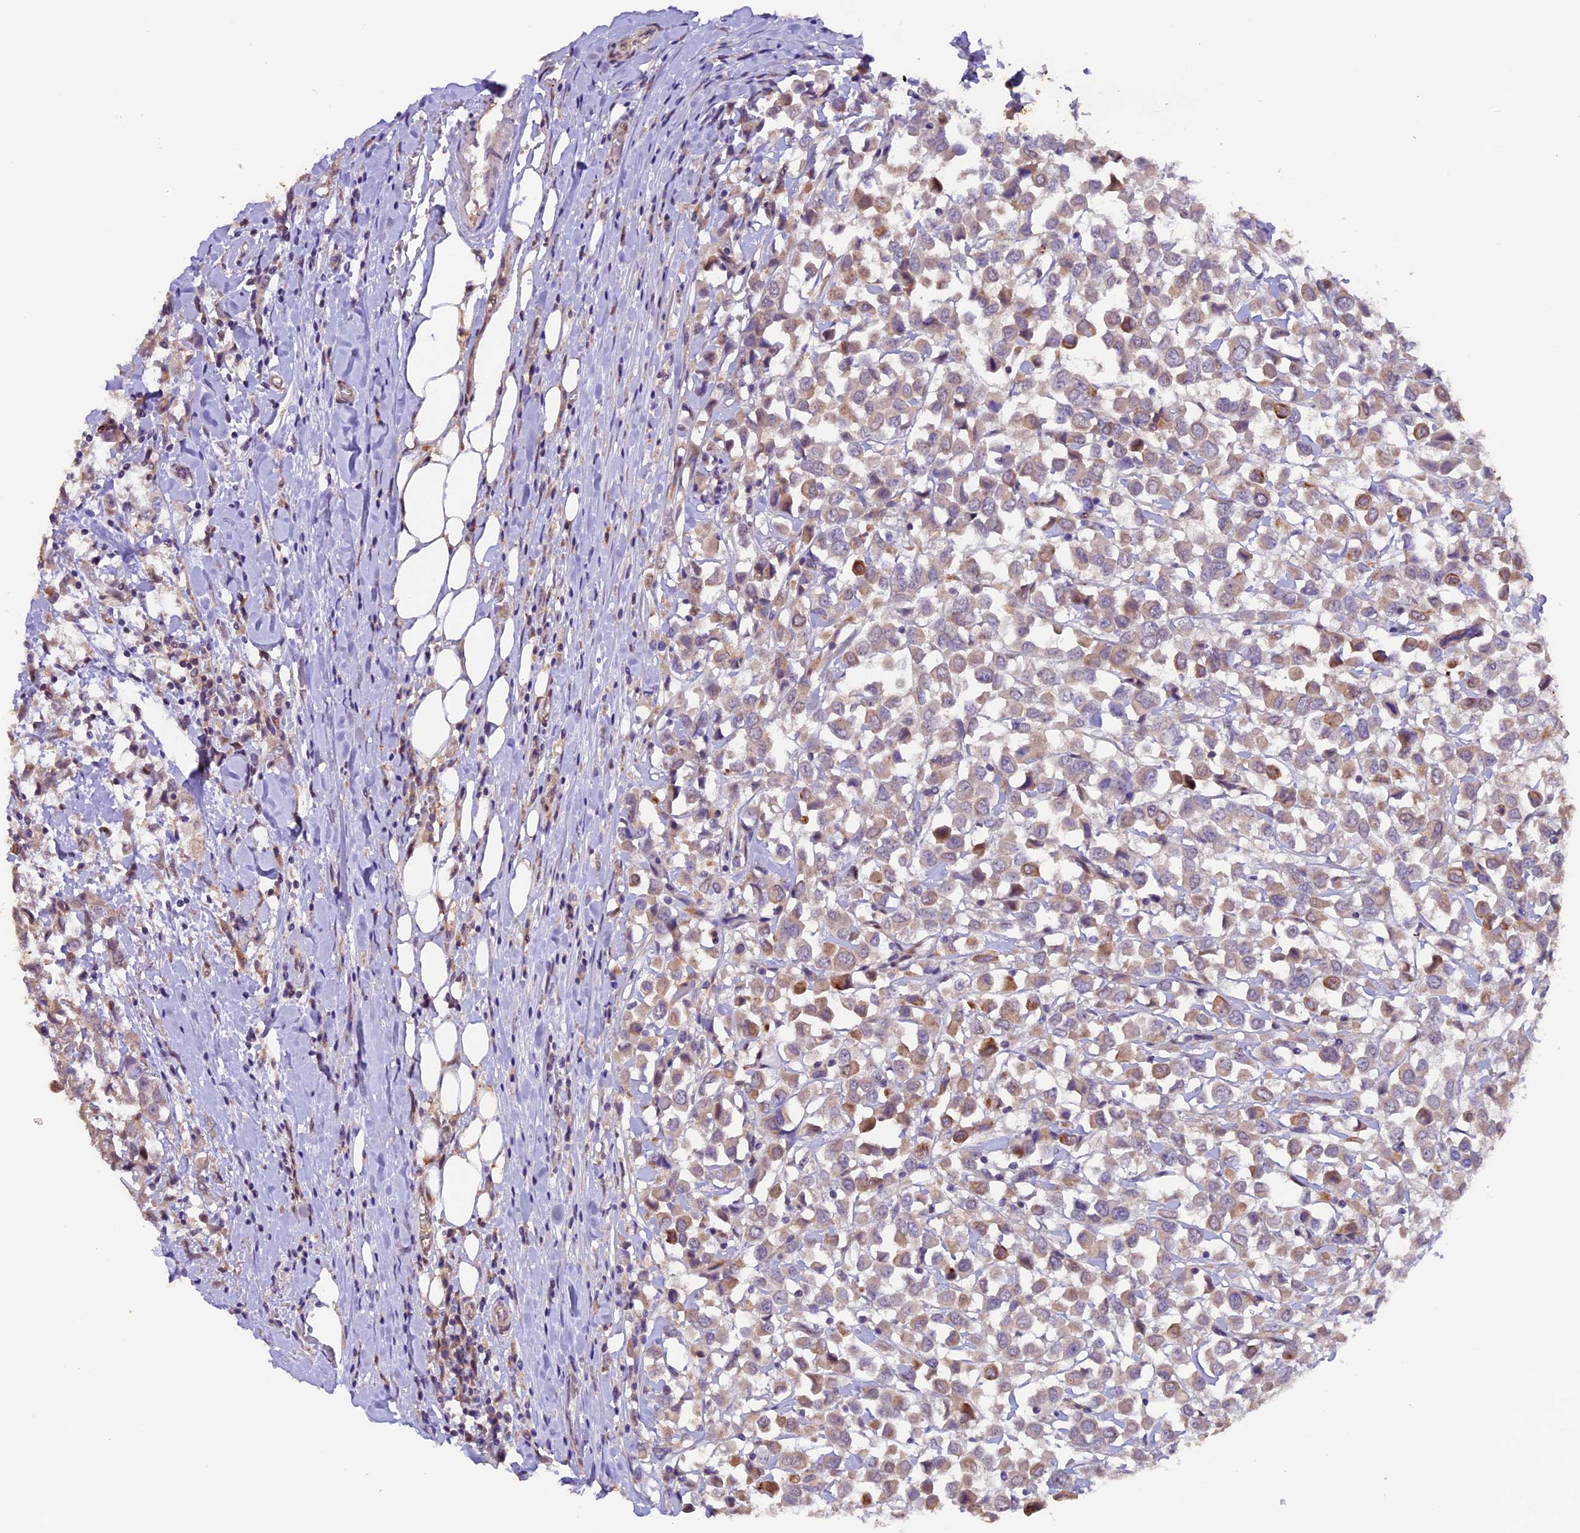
{"staining": {"intensity": "moderate", "quantity": "<25%", "location": "cytoplasmic/membranous"}, "tissue": "breast cancer", "cell_type": "Tumor cells", "image_type": "cancer", "snomed": [{"axis": "morphology", "description": "Duct carcinoma"}, {"axis": "topography", "description": "Breast"}], "caption": "Immunohistochemistry (IHC) (DAB (3,3'-diaminobenzidine)) staining of breast cancer reveals moderate cytoplasmic/membranous protein expression in about <25% of tumor cells.", "gene": "NCK2", "patient": {"sex": "female", "age": 61}}